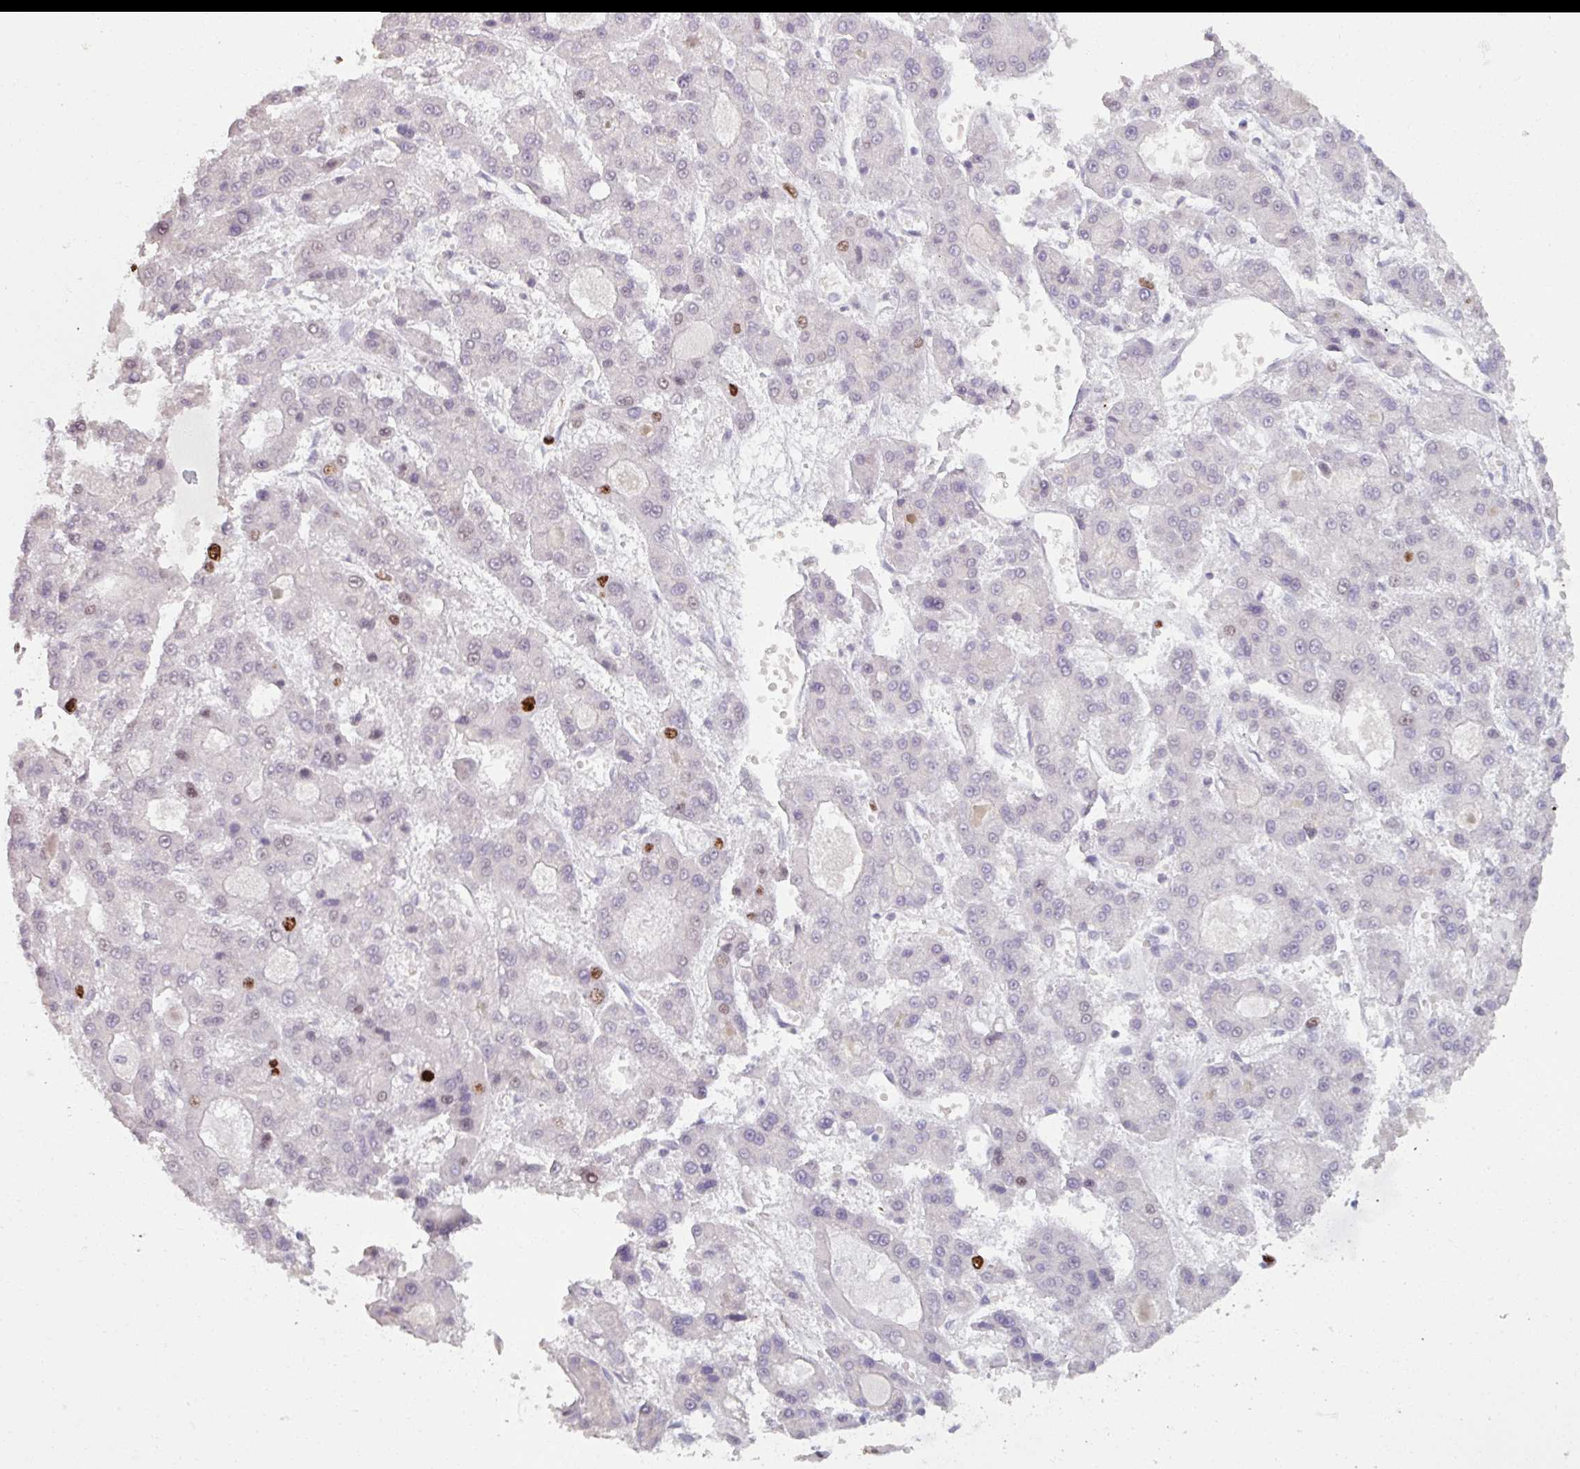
{"staining": {"intensity": "strong", "quantity": "<25%", "location": "nuclear"}, "tissue": "liver cancer", "cell_type": "Tumor cells", "image_type": "cancer", "snomed": [{"axis": "morphology", "description": "Carcinoma, Hepatocellular, NOS"}, {"axis": "topography", "description": "Liver"}], "caption": "This photomicrograph reveals immunohistochemistry staining of liver cancer, with medium strong nuclear expression in about <25% of tumor cells.", "gene": "ATAD2", "patient": {"sex": "male", "age": 70}}